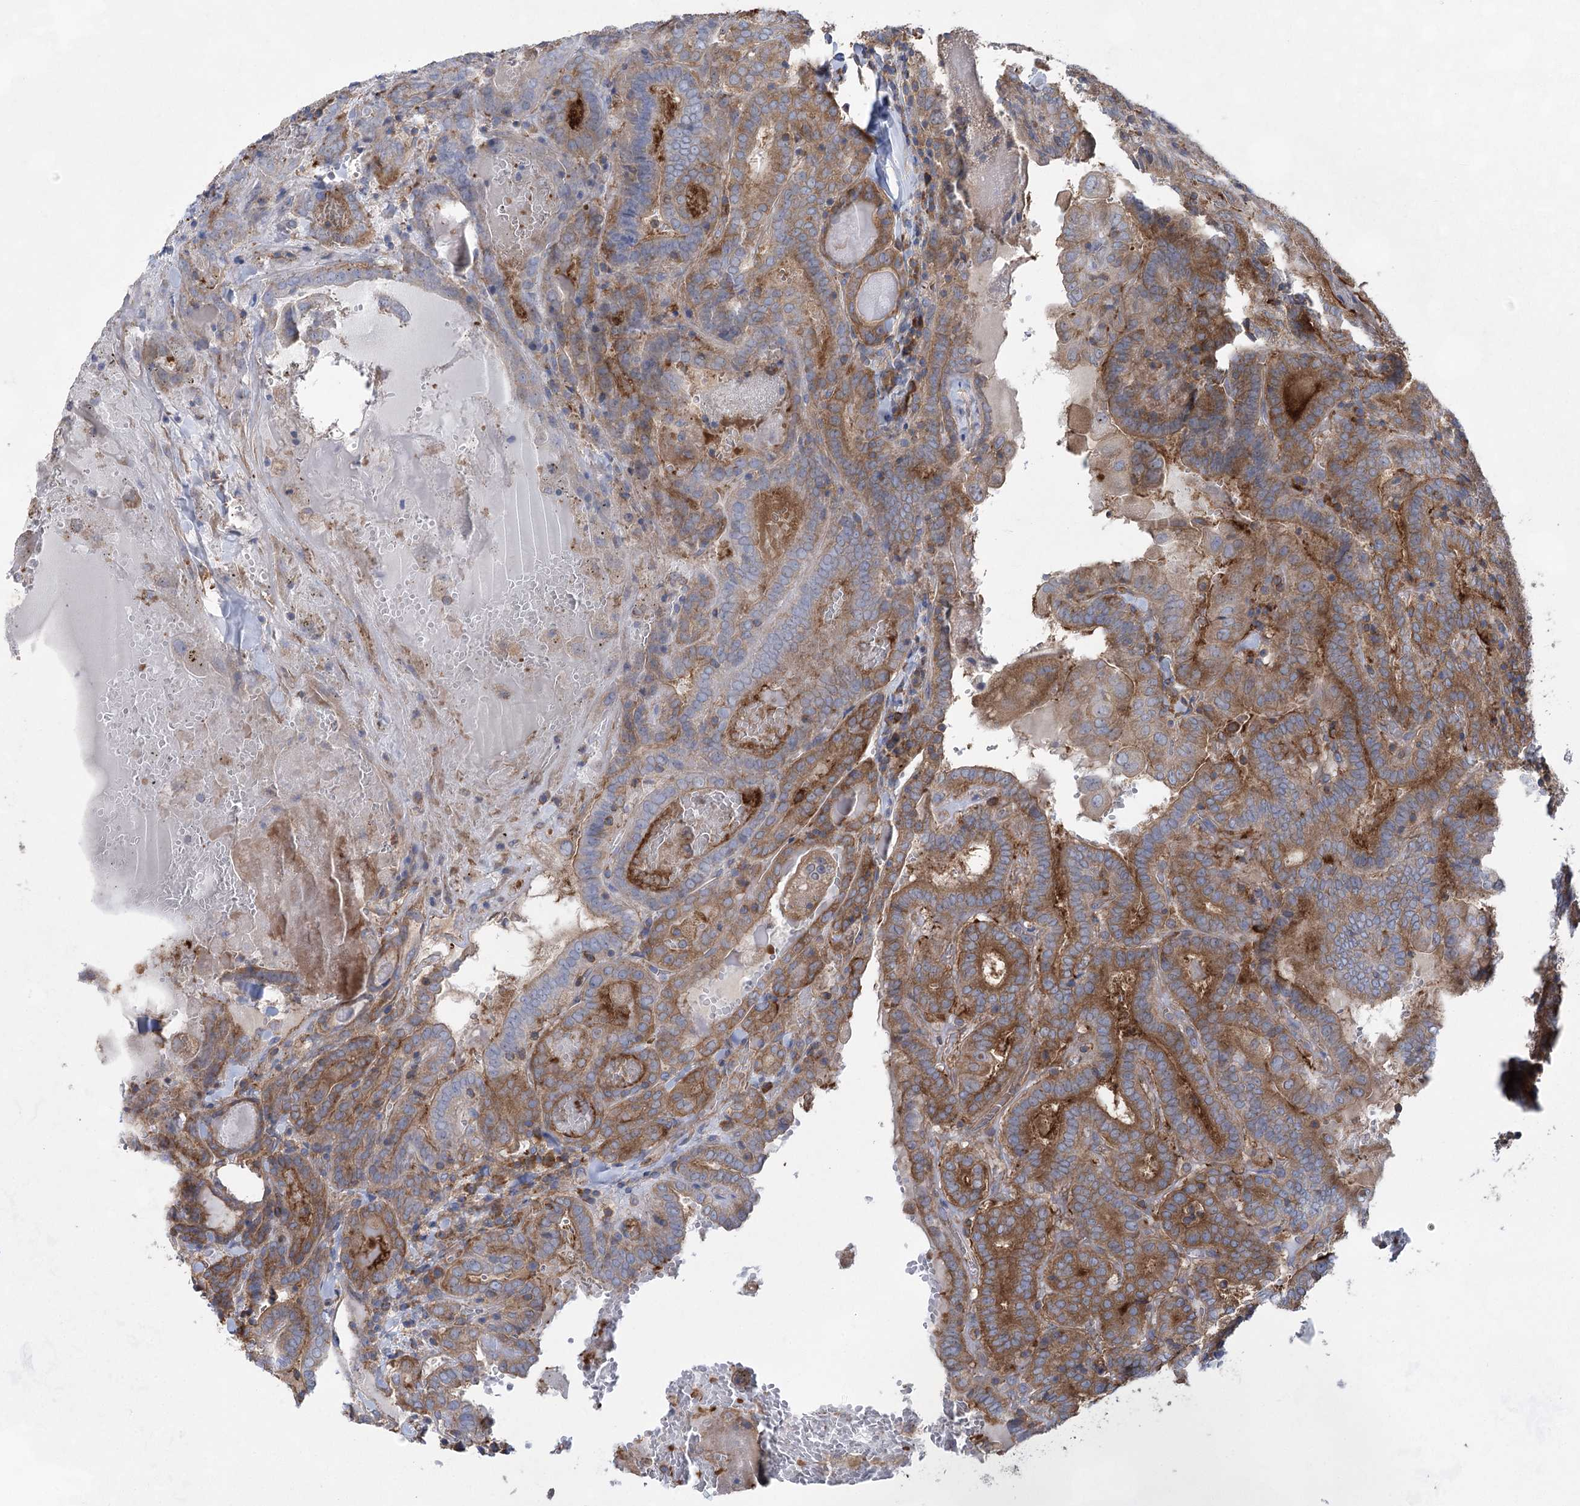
{"staining": {"intensity": "moderate", "quantity": ">75%", "location": "cytoplasmic/membranous"}, "tissue": "thyroid cancer", "cell_type": "Tumor cells", "image_type": "cancer", "snomed": [{"axis": "morphology", "description": "Papillary adenocarcinoma, NOS"}, {"axis": "topography", "description": "Thyroid gland"}], "caption": "IHC staining of thyroid papillary adenocarcinoma, which shows medium levels of moderate cytoplasmic/membranous positivity in approximately >75% of tumor cells indicating moderate cytoplasmic/membranous protein positivity. The staining was performed using DAB (brown) for protein detection and nuclei were counterstained in hematoxylin (blue).", "gene": "EIF3A", "patient": {"sex": "female", "age": 72}}